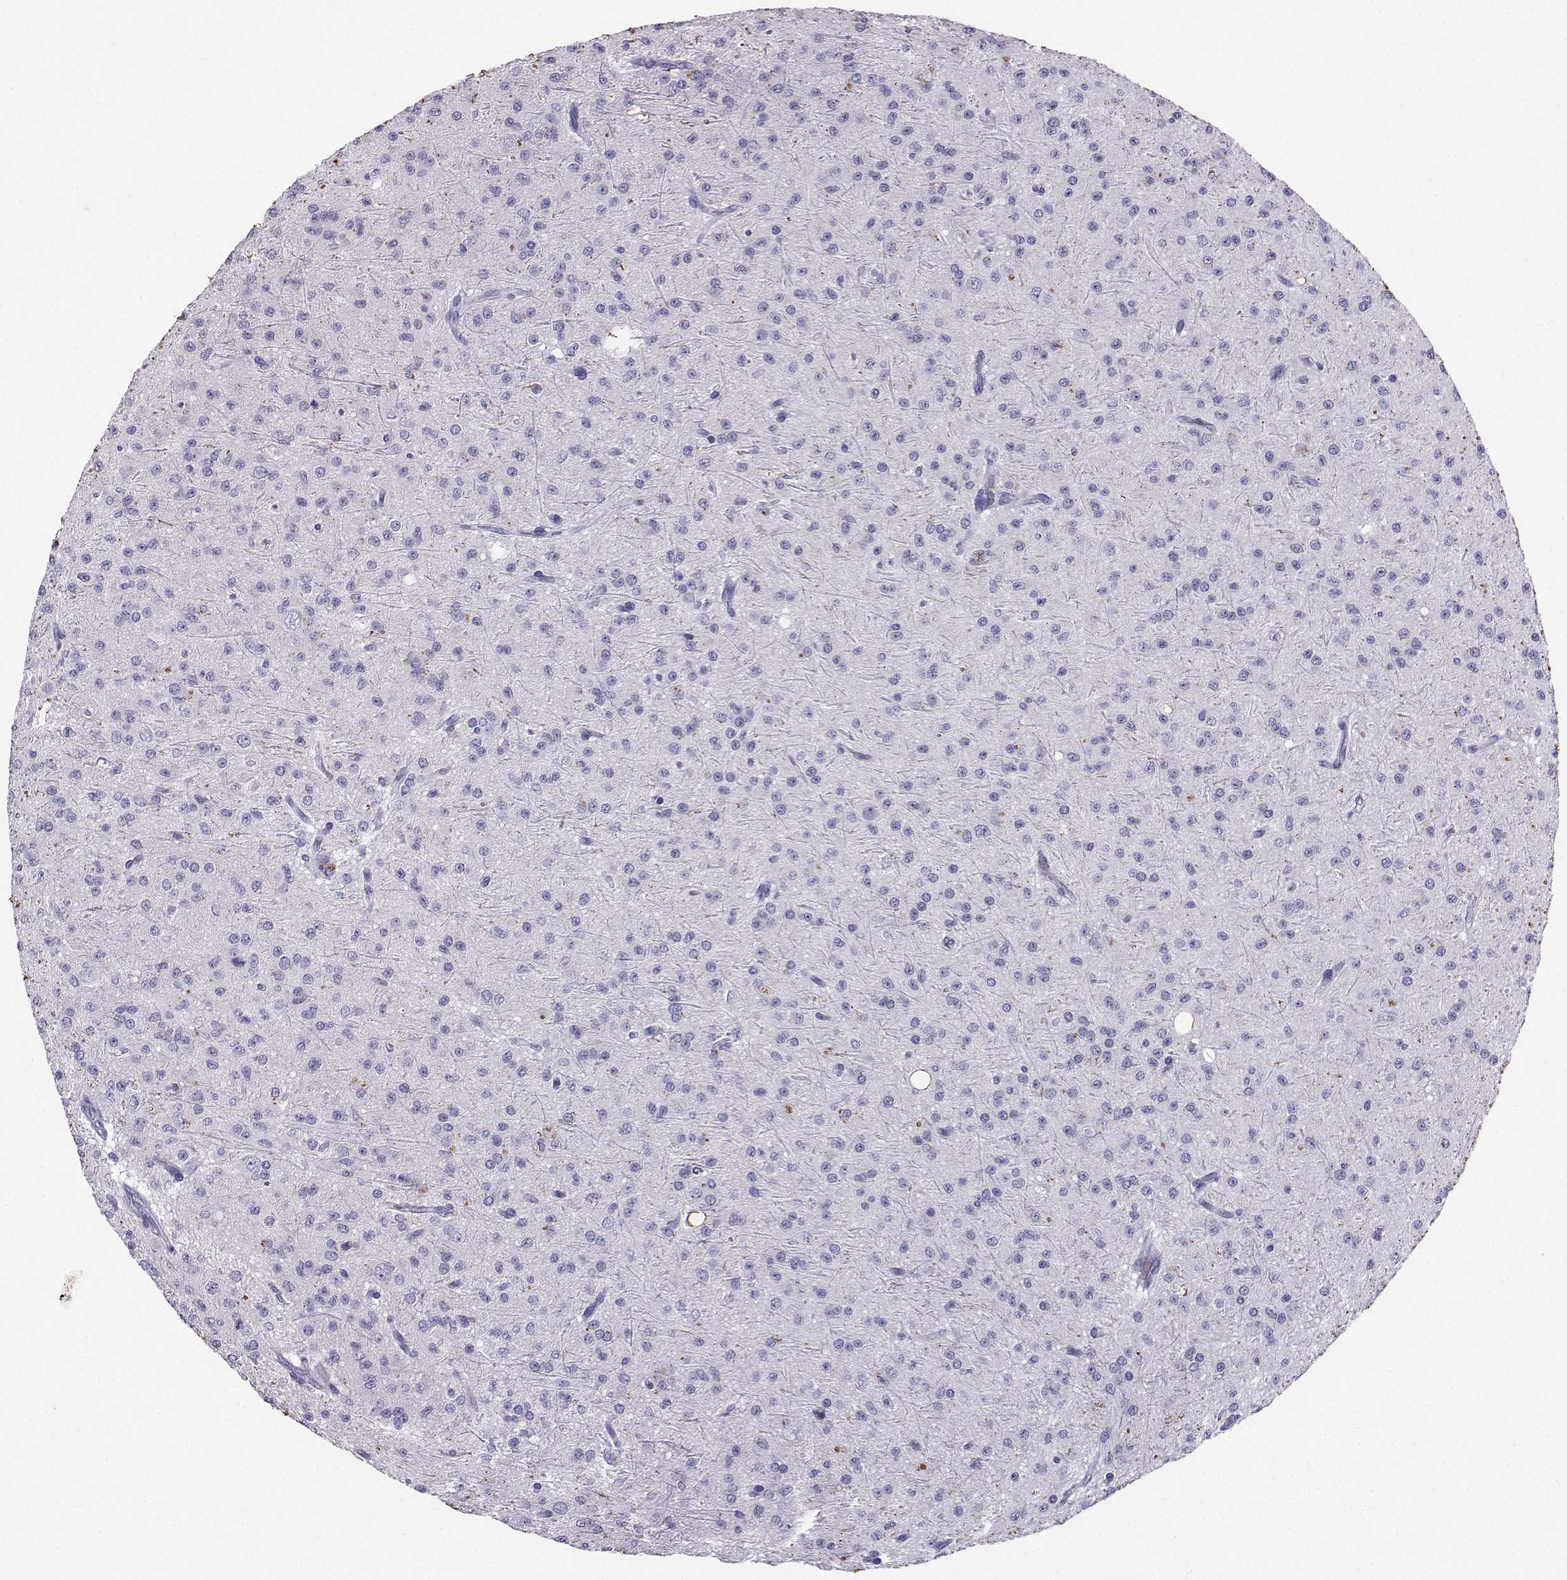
{"staining": {"intensity": "negative", "quantity": "none", "location": "none"}, "tissue": "glioma", "cell_type": "Tumor cells", "image_type": "cancer", "snomed": [{"axis": "morphology", "description": "Glioma, malignant, Low grade"}, {"axis": "topography", "description": "Brain"}], "caption": "Malignant glioma (low-grade) was stained to show a protein in brown. There is no significant positivity in tumor cells. Nuclei are stained in blue.", "gene": "GRIK4", "patient": {"sex": "male", "age": 27}}